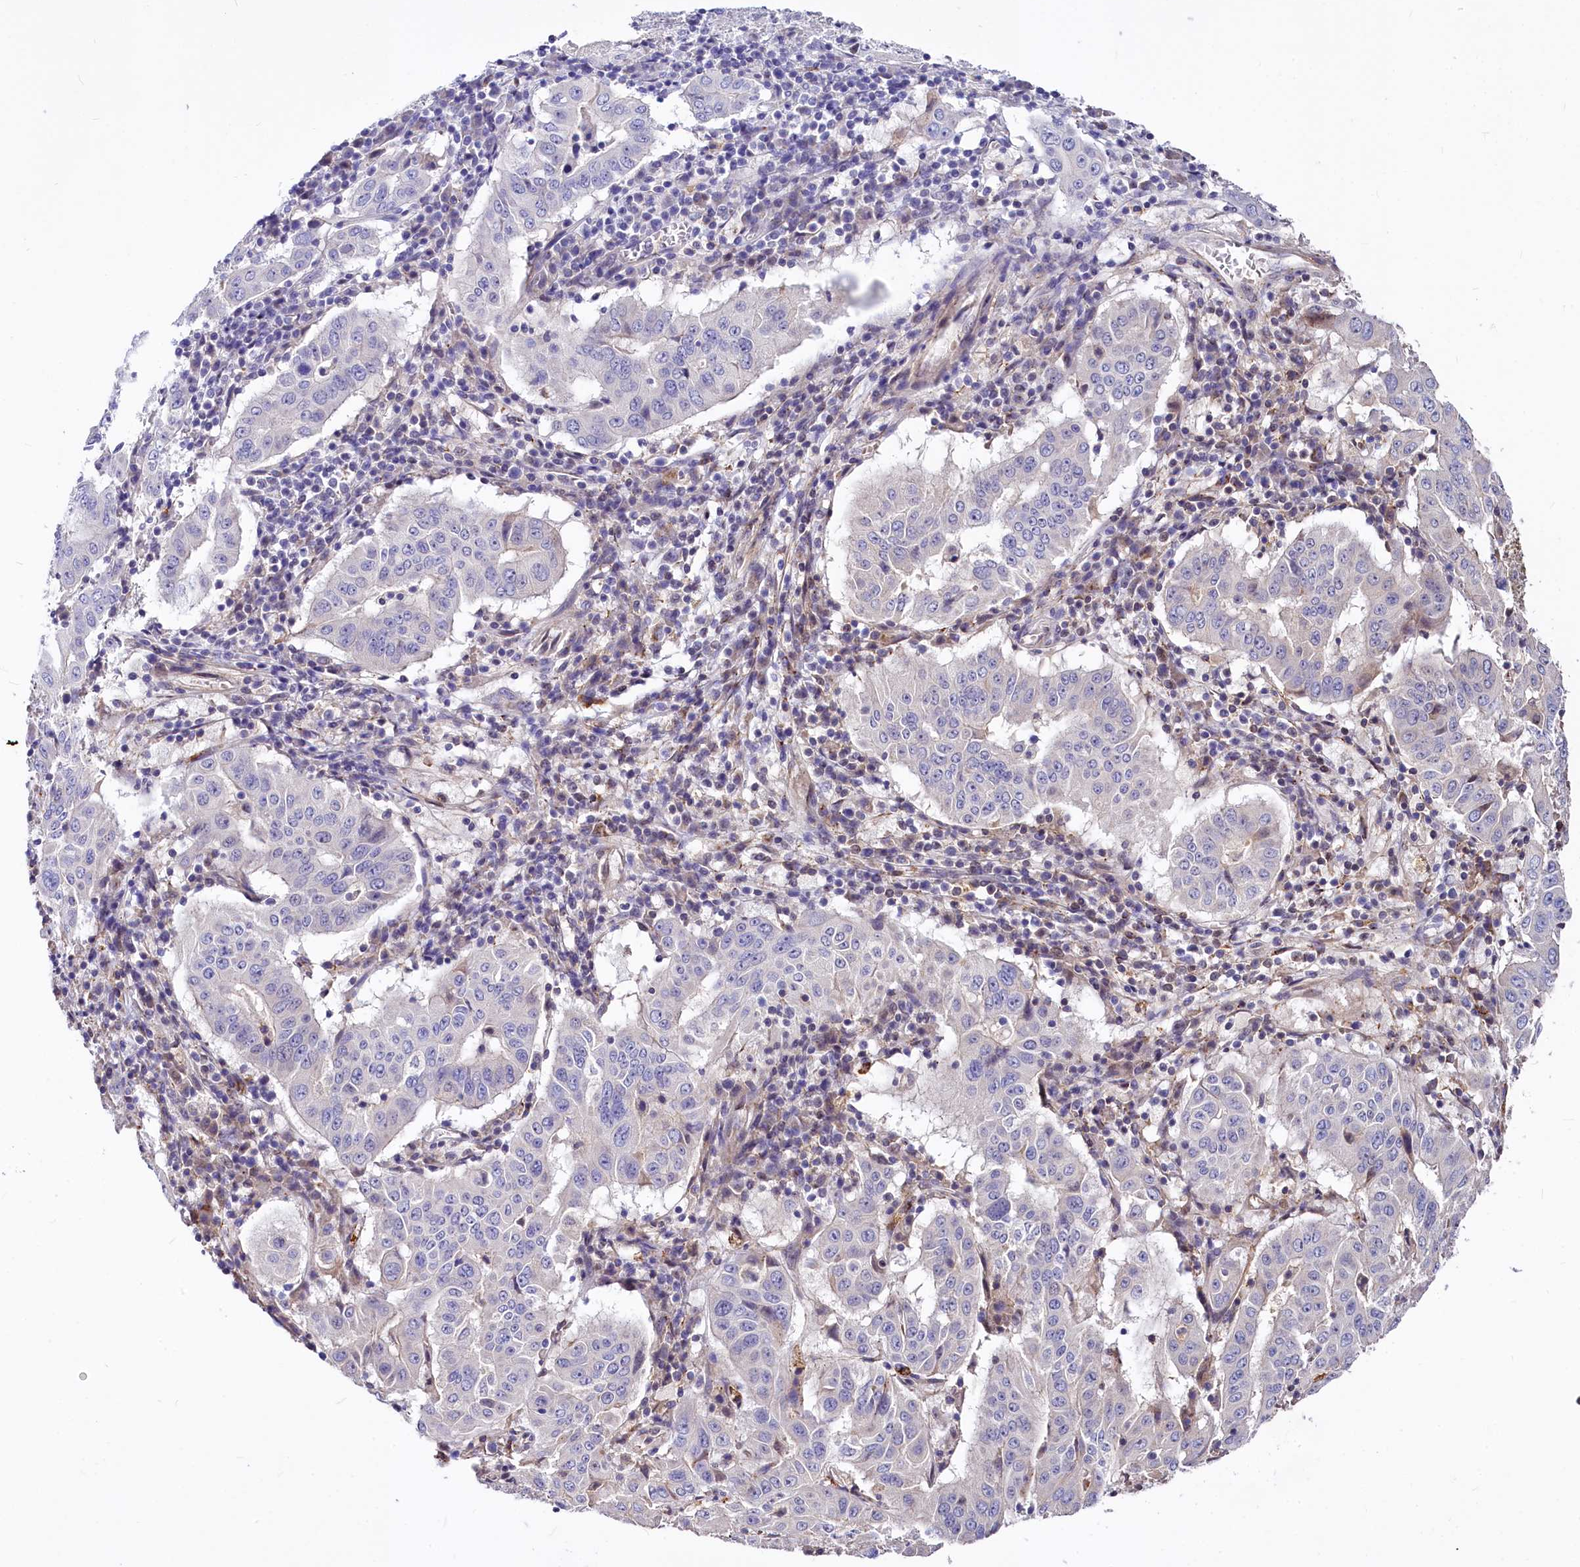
{"staining": {"intensity": "negative", "quantity": "none", "location": "none"}, "tissue": "pancreatic cancer", "cell_type": "Tumor cells", "image_type": "cancer", "snomed": [{"axis": "morphology", "description": "Adenocarcinoma, NOS"}, {"axis": "topography", "description": "Pancreas"}], "caption": "Immunohistochemistry (IHC) histopathology image of pancreatic adenocarcinoma stained for a protein (brown), which reveals no expression in tumor cells.", "gene": "ATG101", "patient": {"sex": "male", "age": 63}}